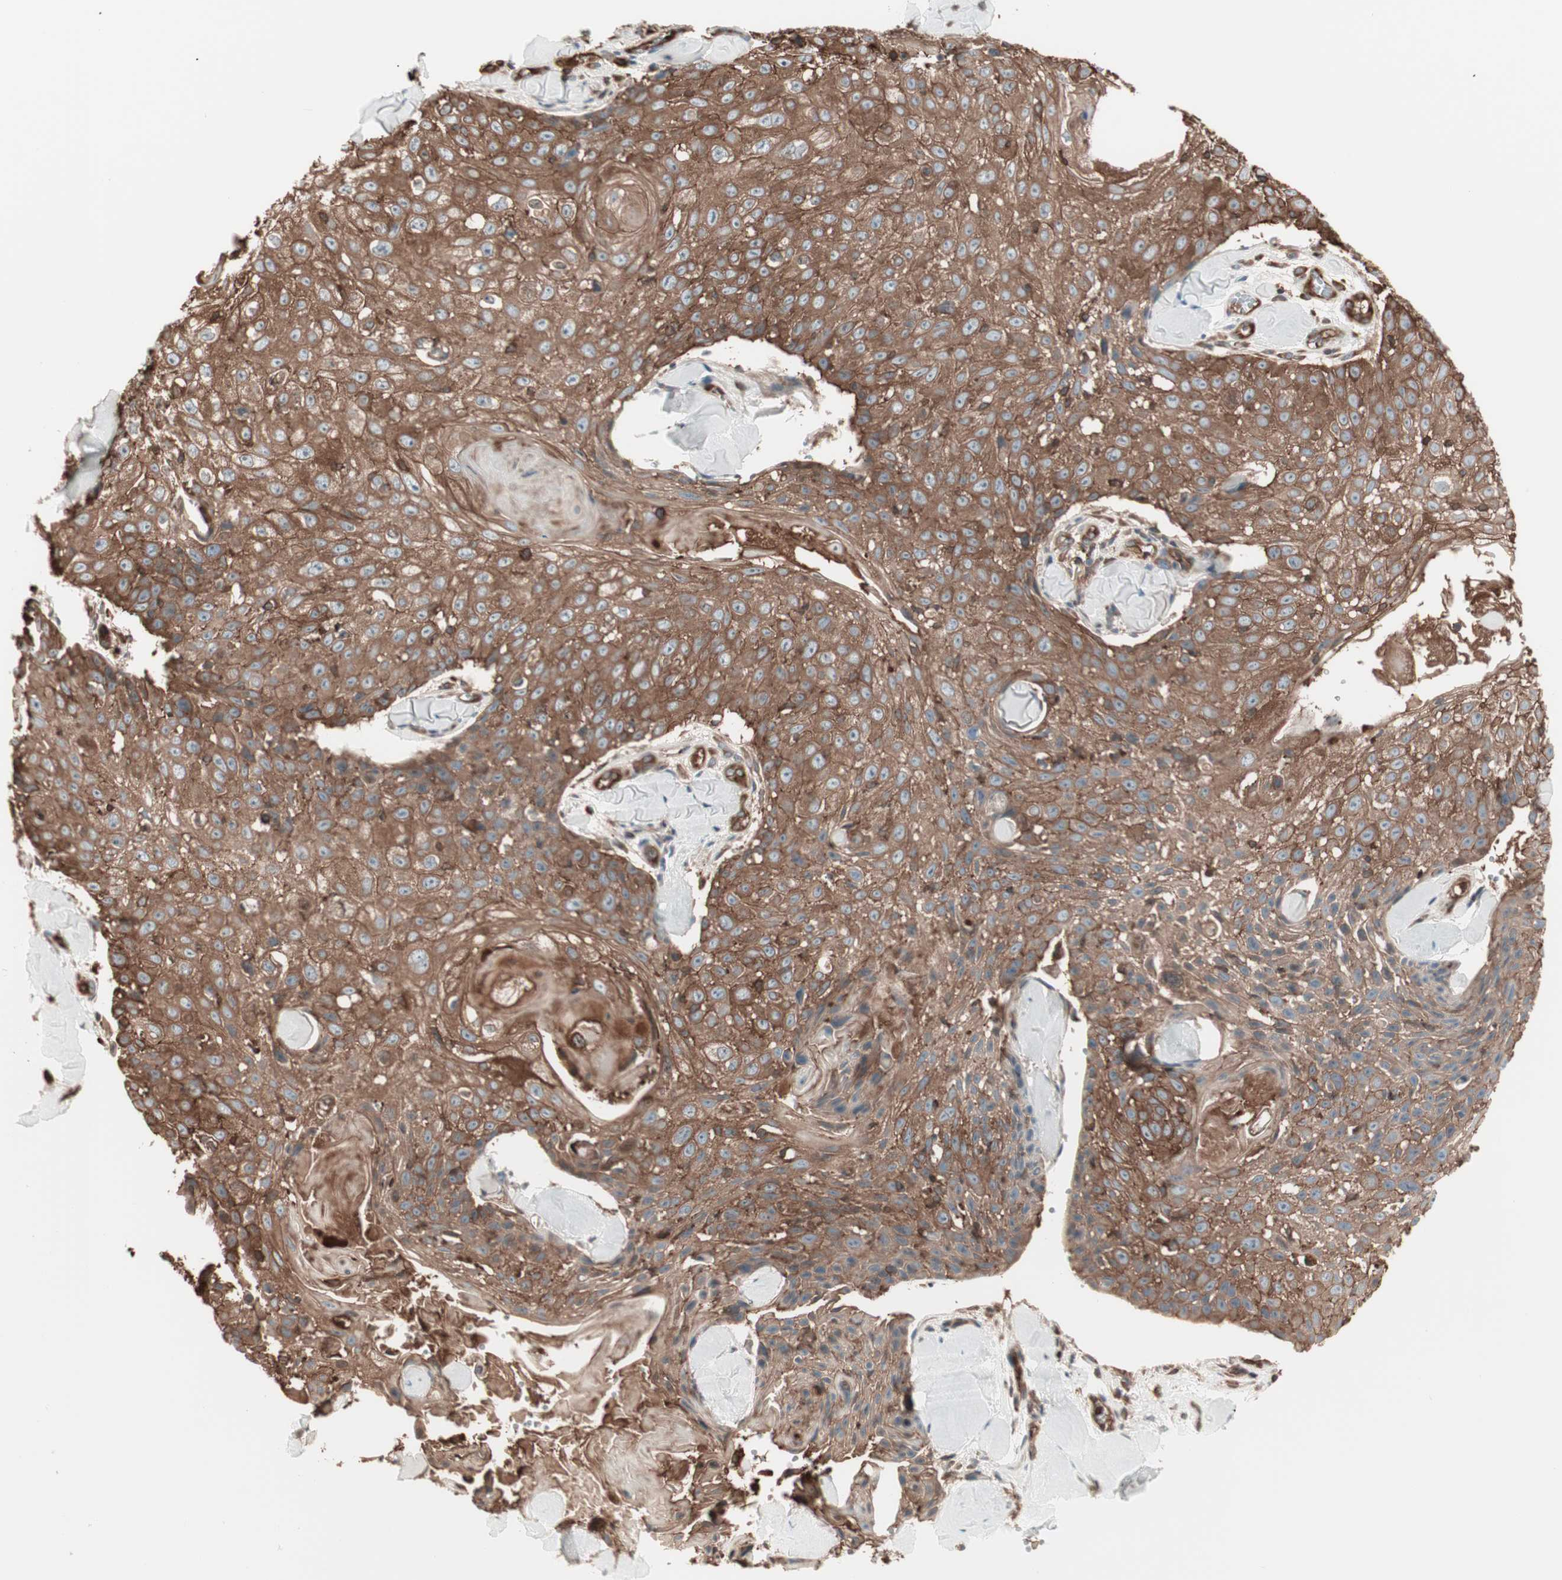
{"staining": {"intensity": "strong", "quantity": ">75%", "location": "cytoplasmic/membranous"}, "tissue": "skin cancer", "cell_type": "Tumor cells", "image_type": "cancer", "snomed": [{"axis": "morphology", "description": "Squamous cell carcinoma, NOS"}, {"axis": "topography", "description": "Skin"}], "caption": "This is an image of immunohistochemistry staining of skin squamous cell carcinoma, which shows strong positivity in the cytoplasmic/membranous of tumor cells.", "gene": "TCP11L1", "patient": {"sex": "male", "age": 86}}